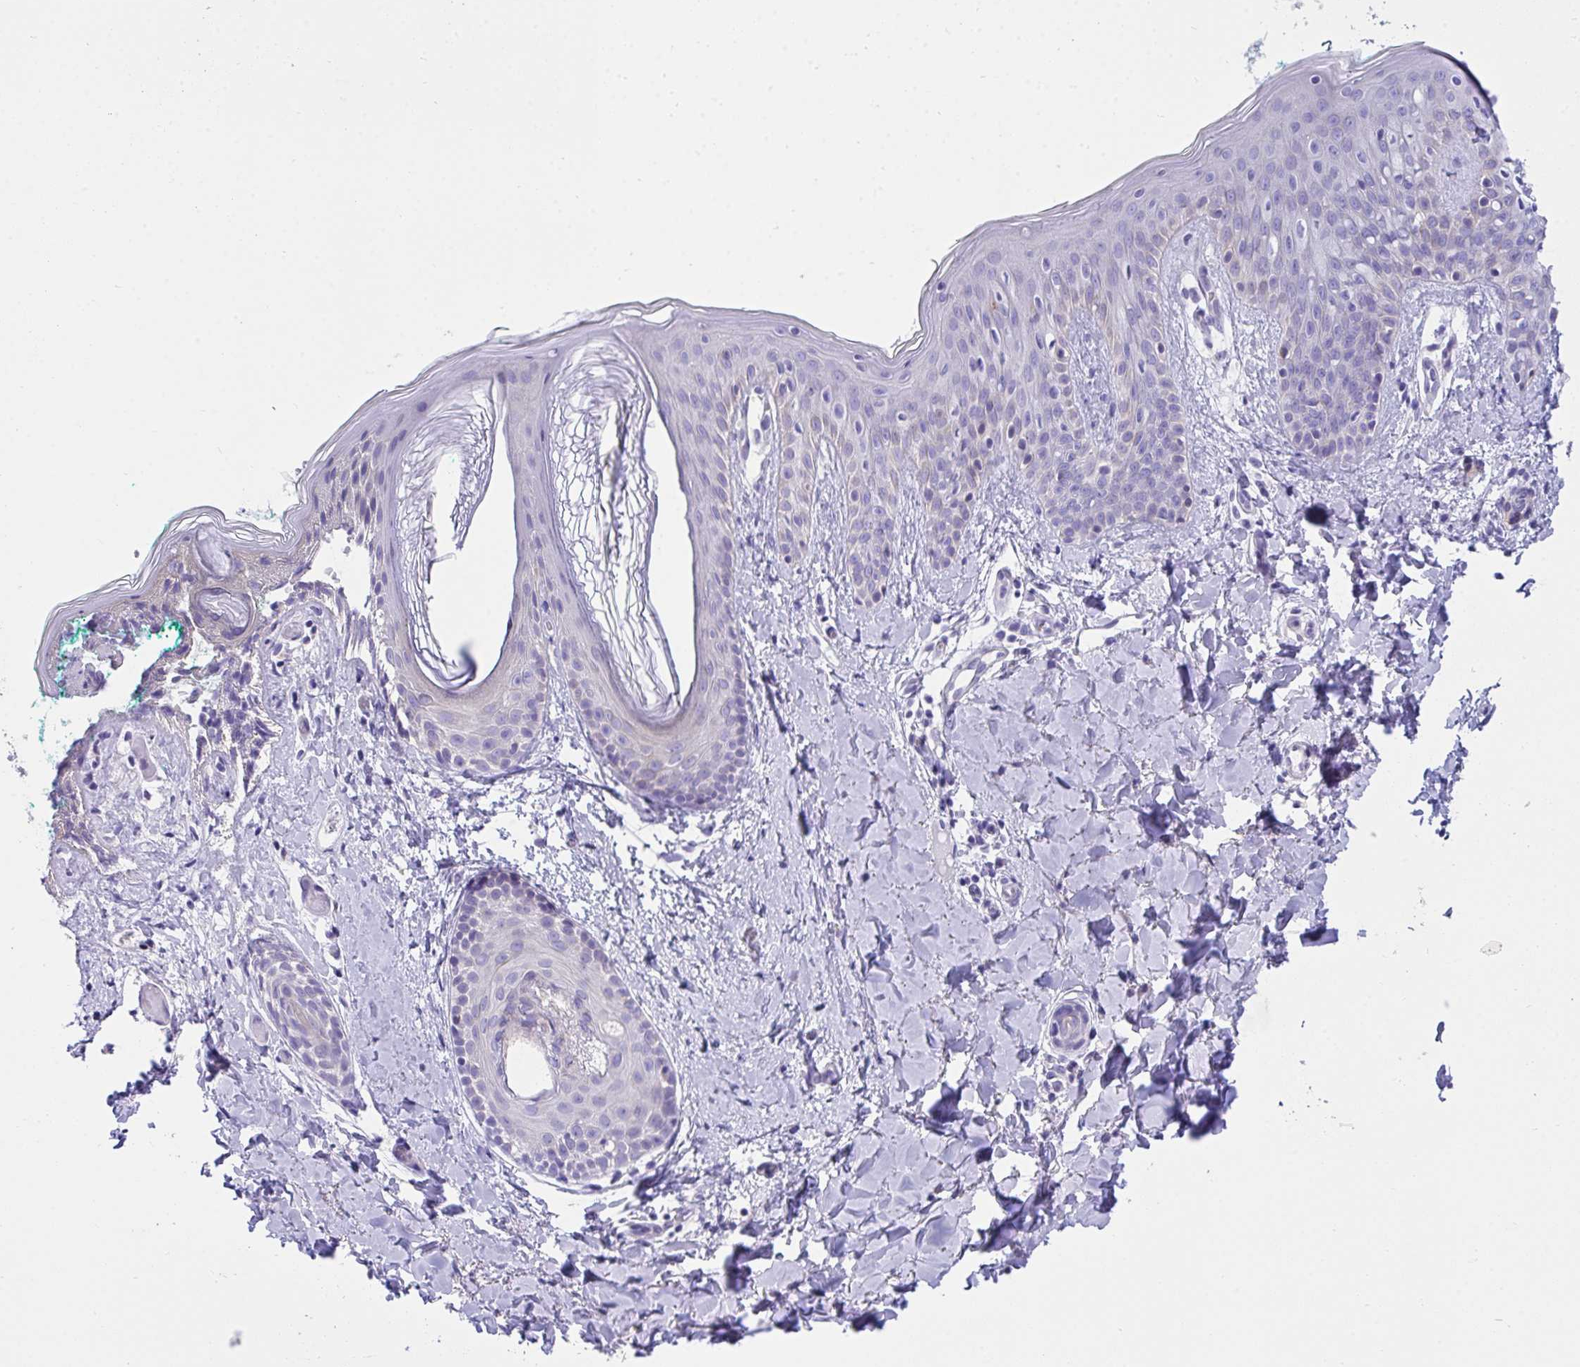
{"staining": {"intensity": "negative", "quantity": "none", "location": "none"}, "tissue": "skin", "cell_type": "Fibroblasts", "image_type": "normal", "snomed": [{"axis": "morphology", "description": "Normal tissue, NOS"}, {"axis": "topography", "description": "Skin"}], "caption": "Immunohistochemistry (IHC) of normal skin displays no positivity in fibroblasts.", "gene": "TMEM106B", "patient": {"sex": "male", "age": 16}}